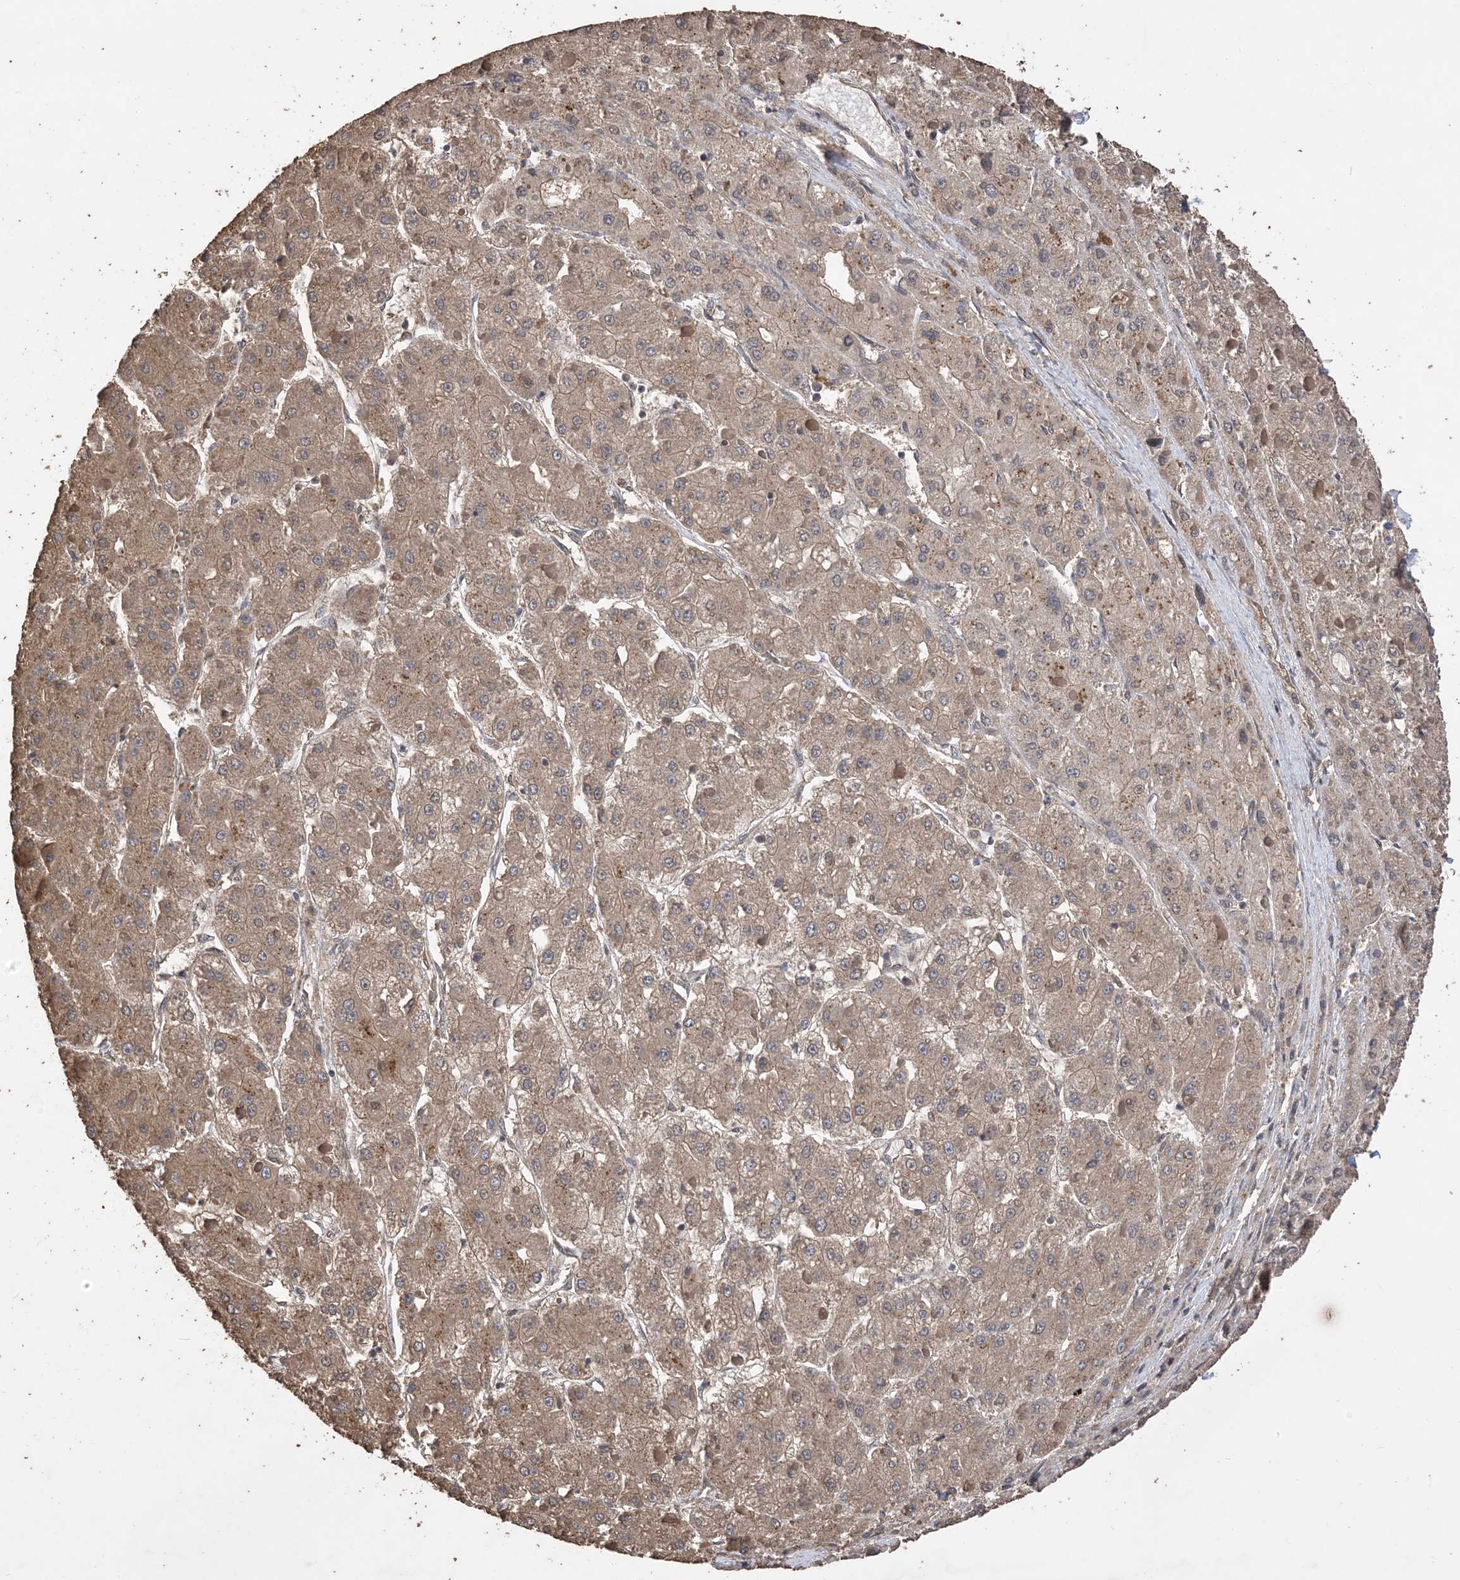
{"staining": {"intensity": "weak", "quantity": ">75%", "location": "cytoplasmic/membranous"}, "tissue": "liver cancer", "cell_type": "Tumor cells", "image_type": "cancer", "snomed": [{"axis": "morphology", "description": "Carcinoma, Hepatocellular, NOS"}, {"axis": "topography", "description": "Liver"}], "caption": "A photomicrograph showing weak cytoplasmic/membranous positivity in approximately >75% of tumor cells in liver hepatocellular carcinoma, as visualized by brown immunohistochemical staining.", "gene": "ZKSCAN5", "patient": {"sex": "female", "age": 73}}